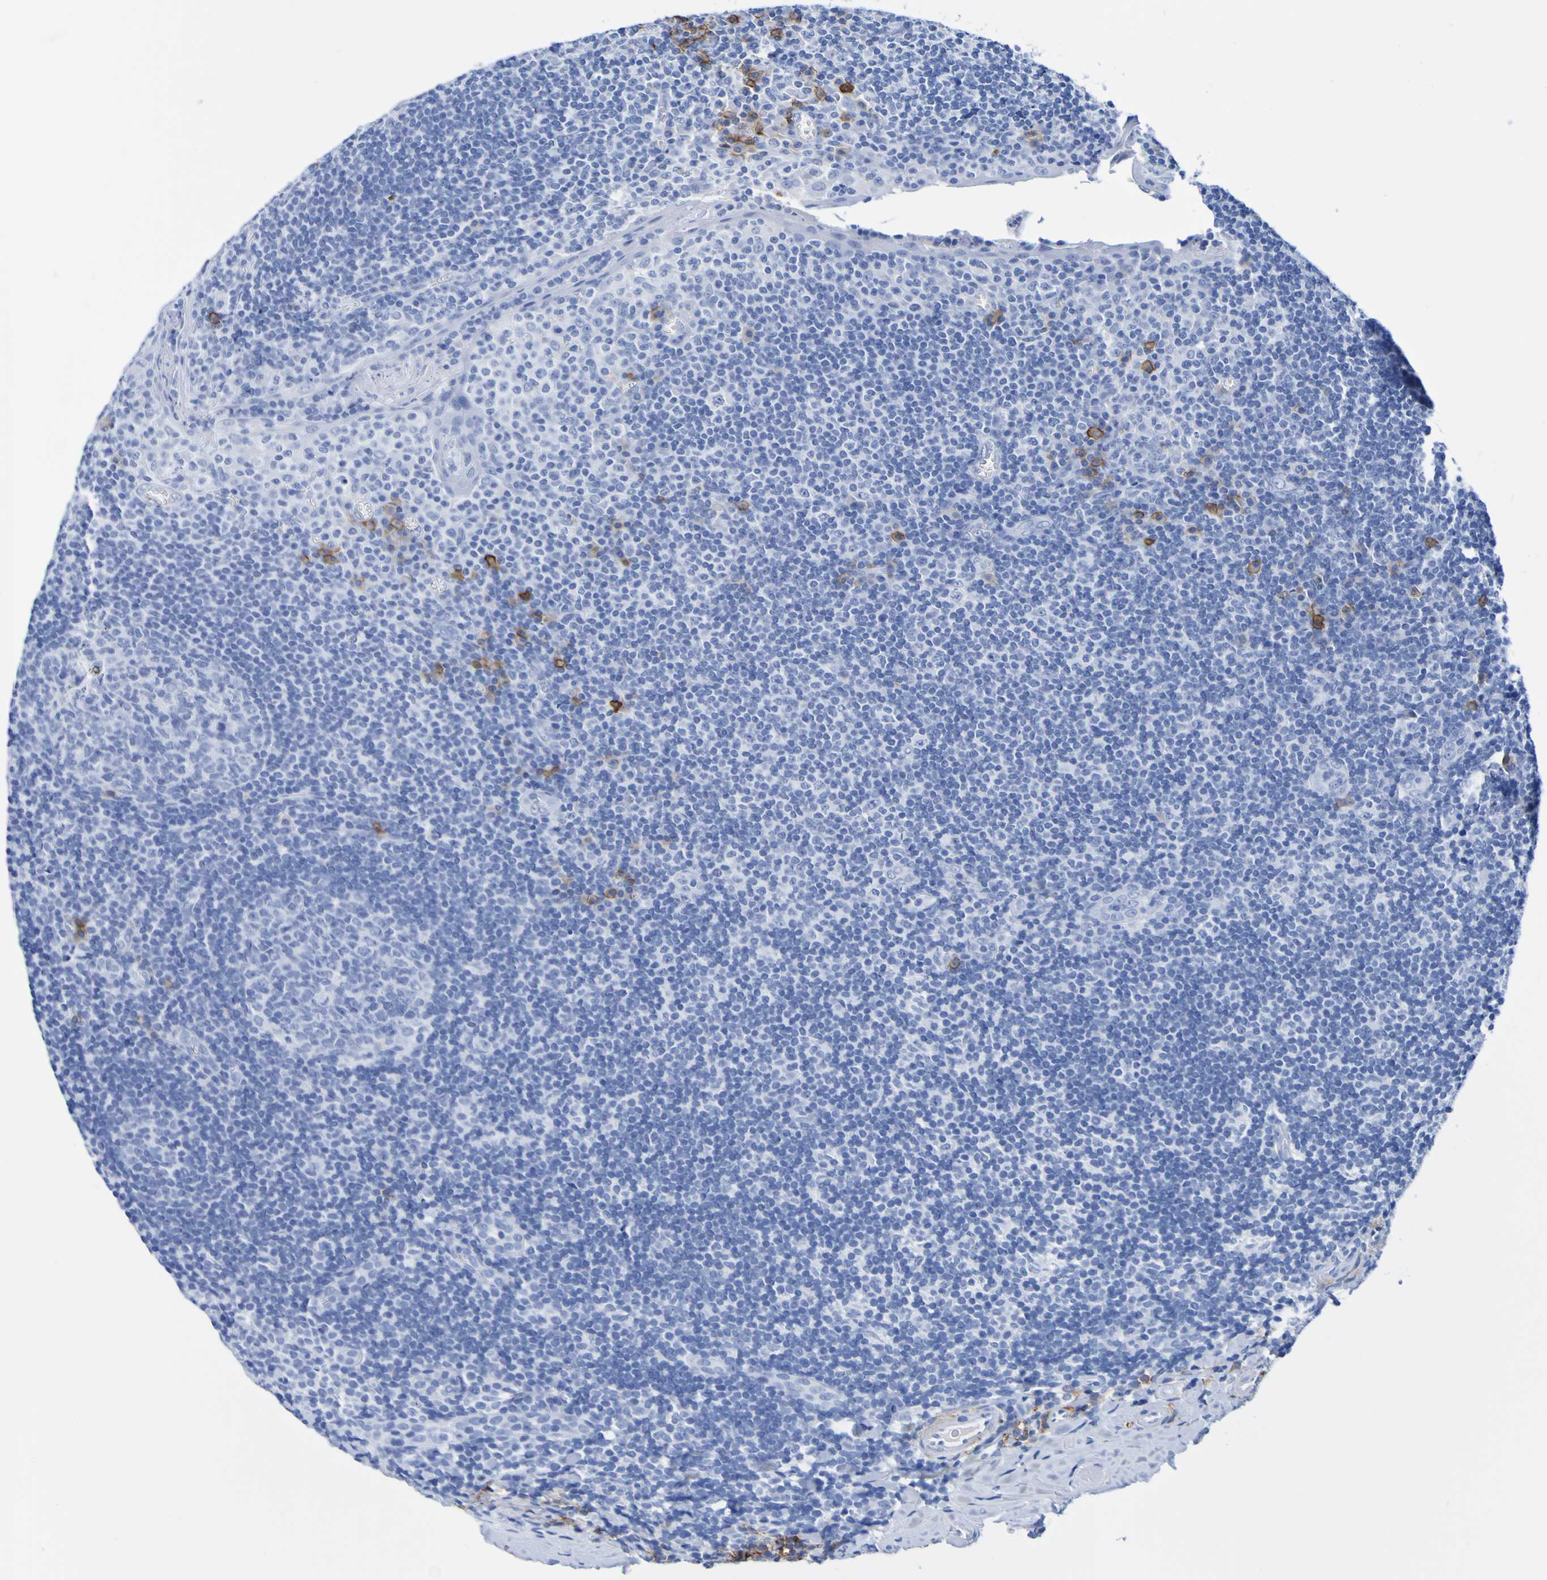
{"staining": {"intensity": "negative", "quantity": "none", "location": "none"}, "tissue": "tonsil", "cell_type": "Germinal center cells", "image_type": "normal", "snomed": [{"axis": "morphology", "description": "Normal tissue, NOS"}, {"axis": "topography", "description": "Tonsil"}], "caption": "Protein analysis of unremarkable tonsil reveals no significant expression in germinal center cells.", "gene": "DPEP1", "patient": {"sex": "male", "age": 37}}